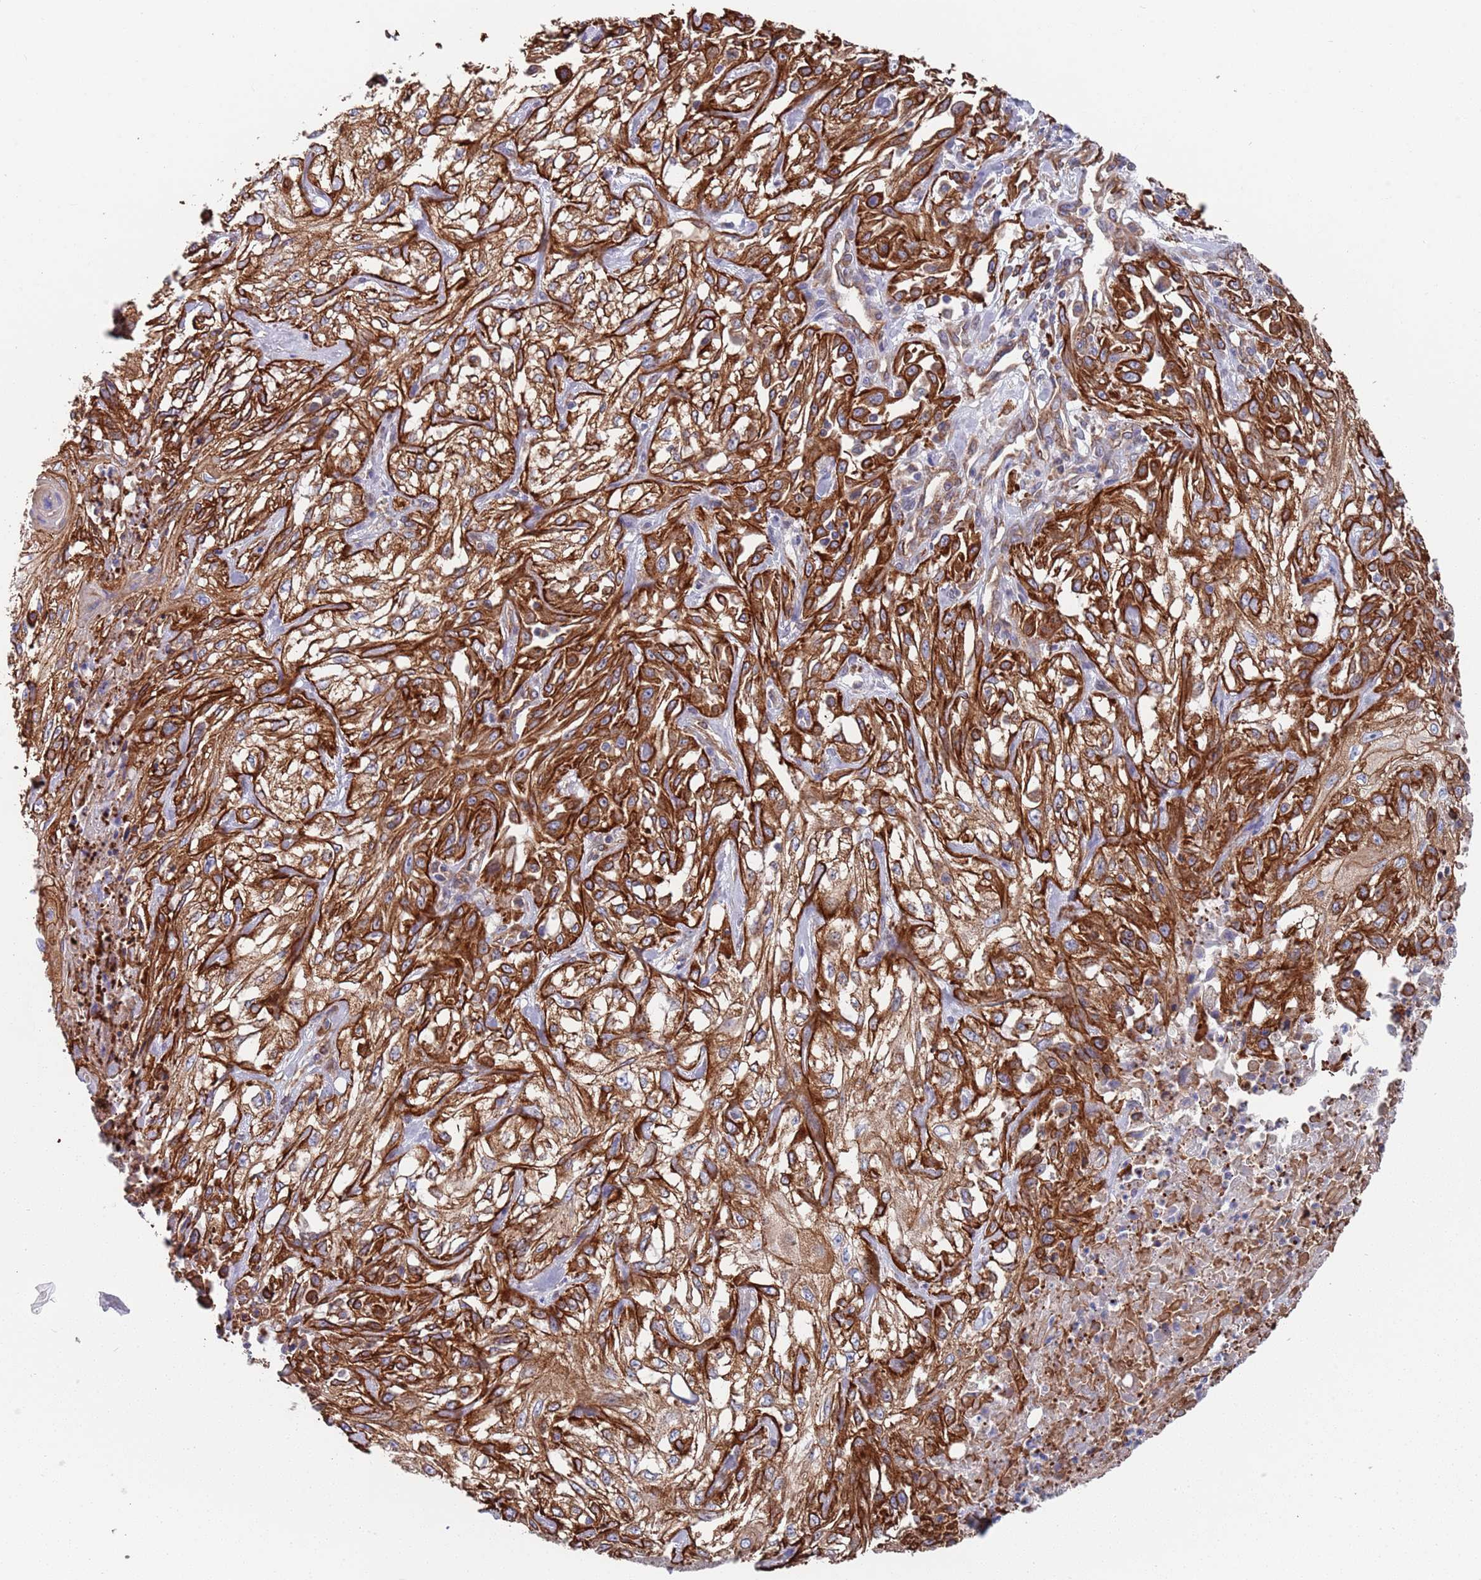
{"staining": {"intensity": "strong", "quantity": ">75%", "location": "cytoplasmic/membranous"}, "tissue": "skin cancer", "cell_type": "Tumor cells", "image_type": "cancer", "snomed": [{"axis": "morphology", "description": "Squamous cell carcinoma, NOS"}, {"axis": "morphology", "description": "Squamous cell carcinoma, metastatic, NOS"}, {"axis": "topography", "description": "Skin"}, {"axis": "topography", "description": "Lymph node"}], "caption": "Immunohistochemical staining of human skin cancer (squamous cell carcinoma) shows strong cytoplasmic/membranous protein positivity in about >75% of tumor cells.", "gene": "JAKMIP2", "patient": {"sex": "male", "age": 75}}